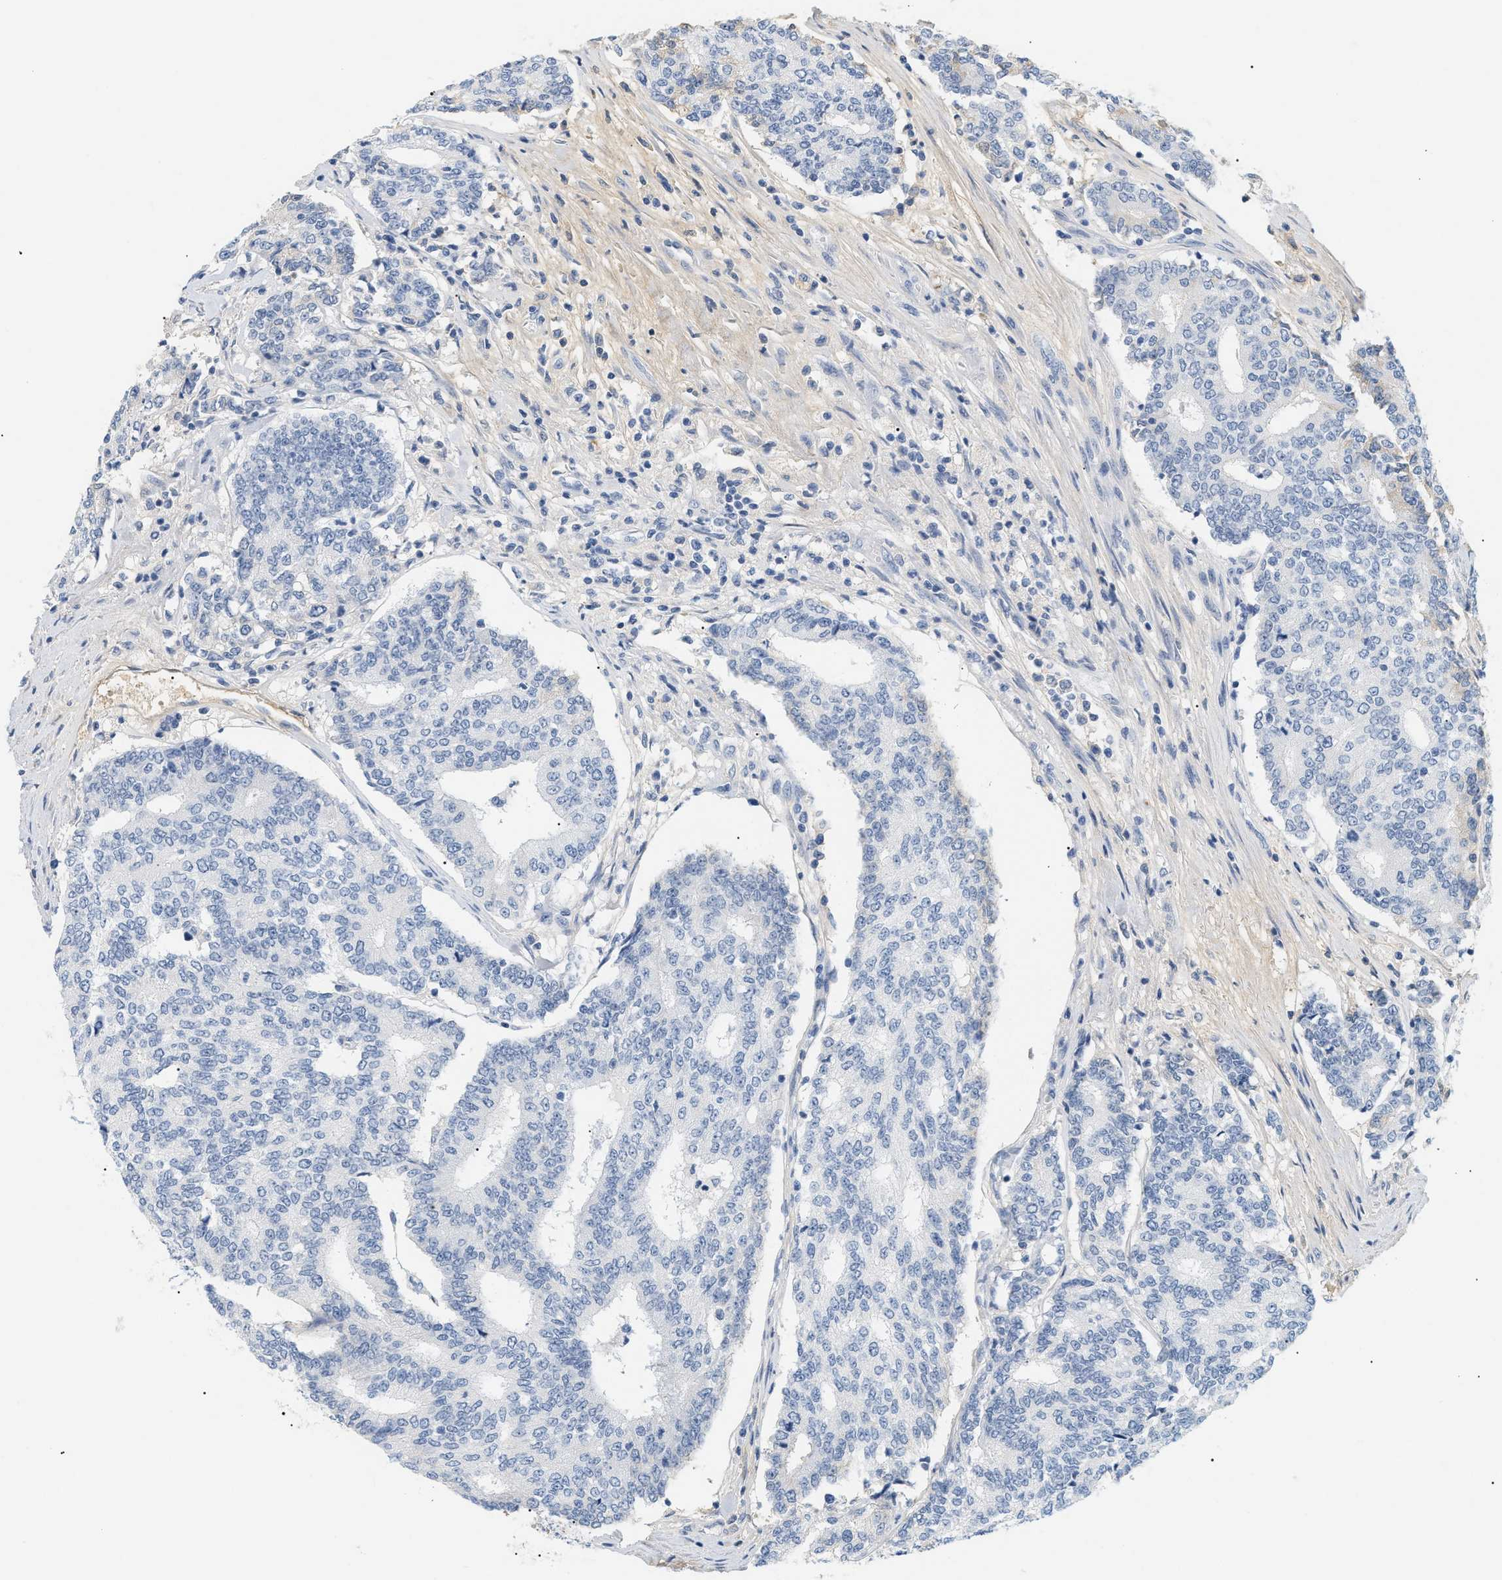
{"staining": {"intensity": "negative", "quantity": "none", "location": "none"}, "tissue": "prostate cancer", "cell_type": "Tumor cells", "image_type": "cancer", "snomed": [{"axis": "morphology", "description": "Normal tissue, NOS"}, {"axis": "morphology", "description": "Adenocarcinoma, High grade"}, {"axis": "topography", "description": "Prostate"}, {"axis": "topography", "description": "Seminal veicle"}], "caption": "Immunohistochemical staining of human prostate cancer (high-grade adenocarcinoma) shows no significant staining in tumor cells.", "gene": "CFH", "patient": {"sex": "male", "age": 55}}